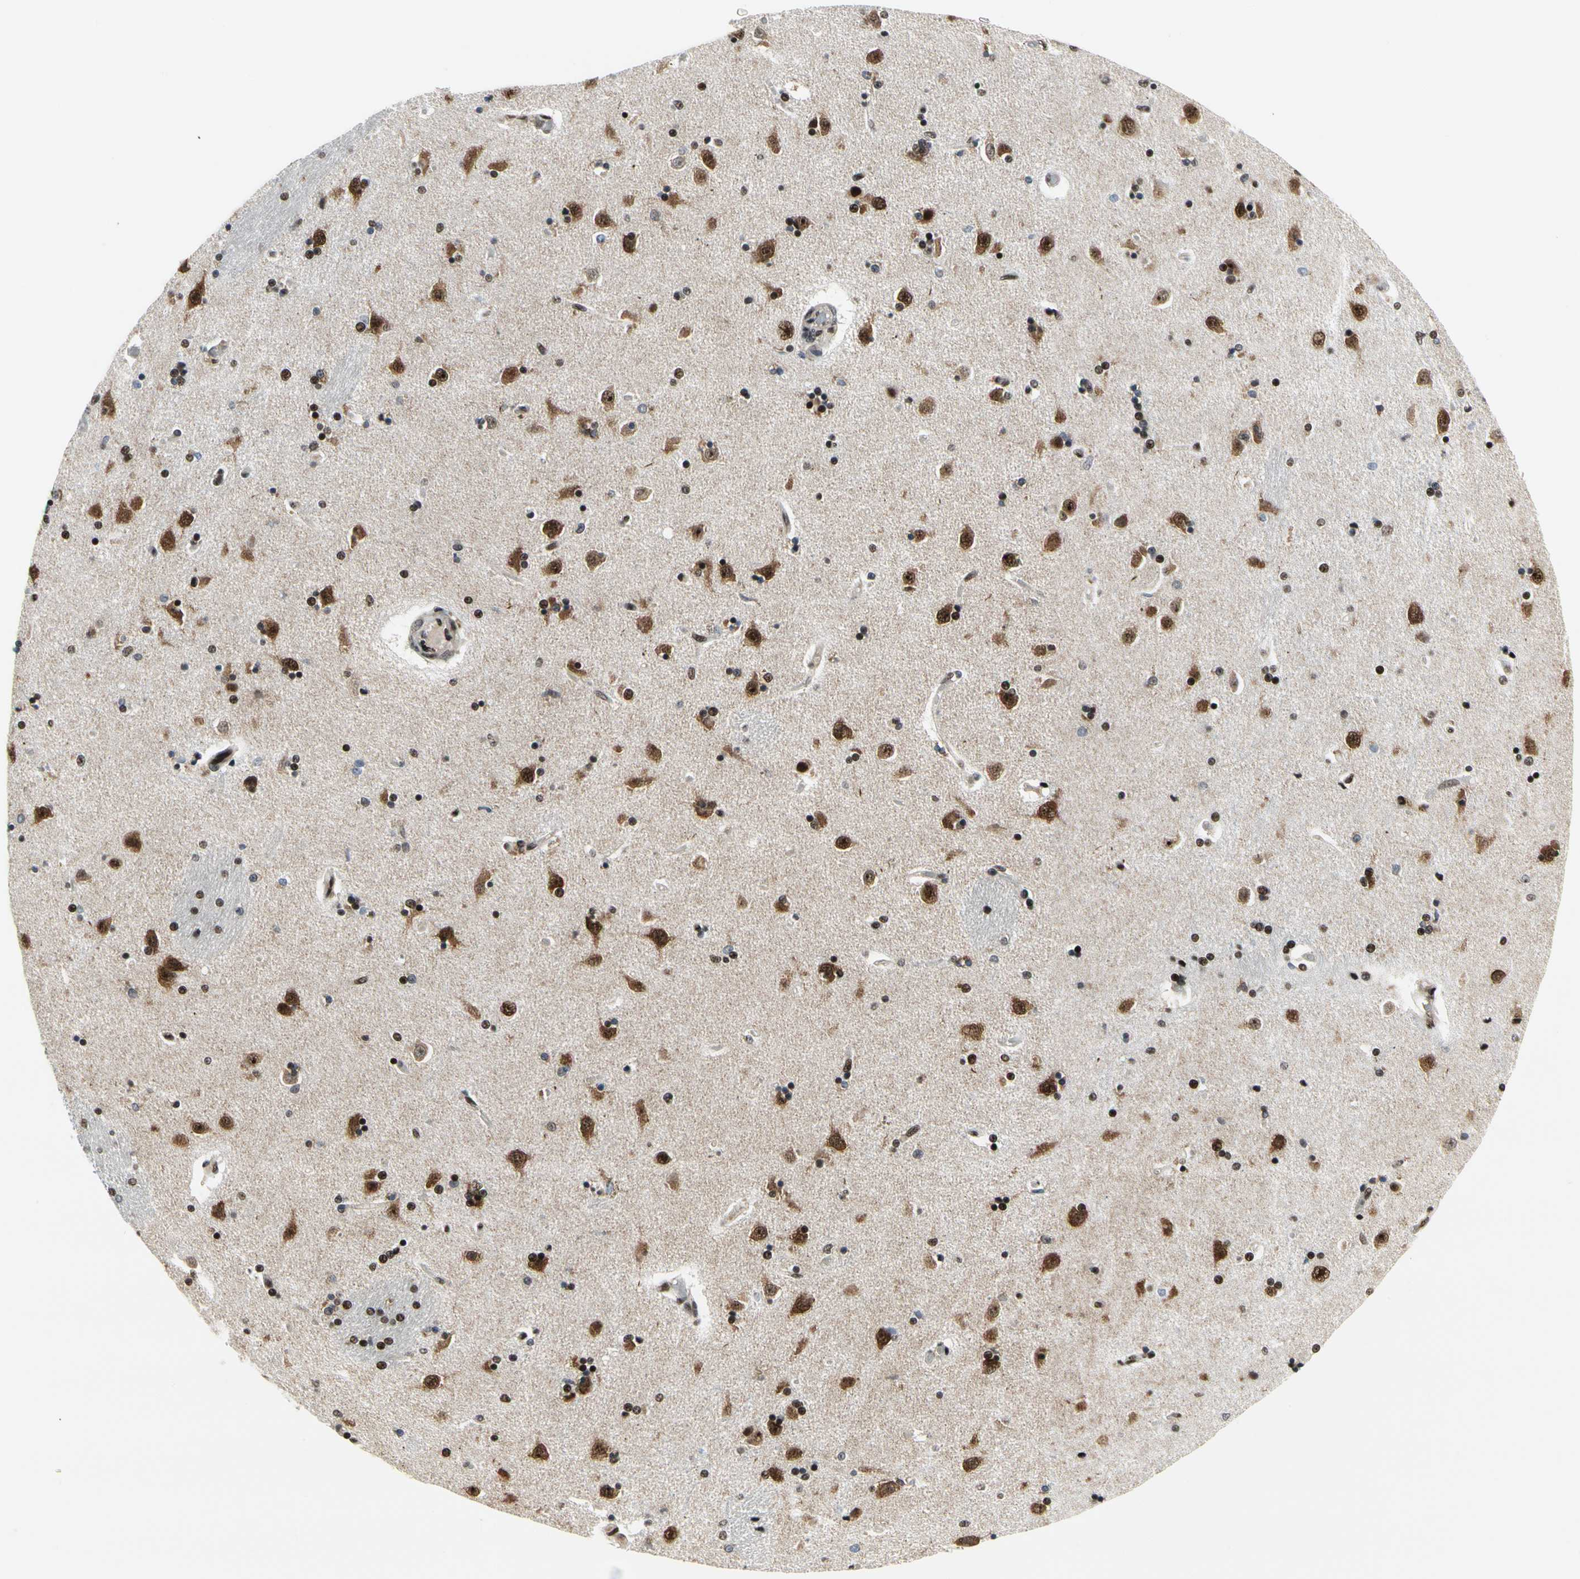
{"staining": {"intensity": "strong", "quantity": ">75%", "location": "nuclear"}, "tissue": "caudate", "cell_type": "Glial cells", "image_type": "normal", "snomed": [{"axis": "morphology", "description": "Normal tissue, NOS"}, {"axis": "topography", "description": "Lateral ventricle wall"}], "caption": "Immunohistochemical staining of benign human caudate reveals high levels of strong nuclear staining in about >75% of glial cells.", "gene": "SRSF11", "patient": {"sex": "female", "age": 54}}